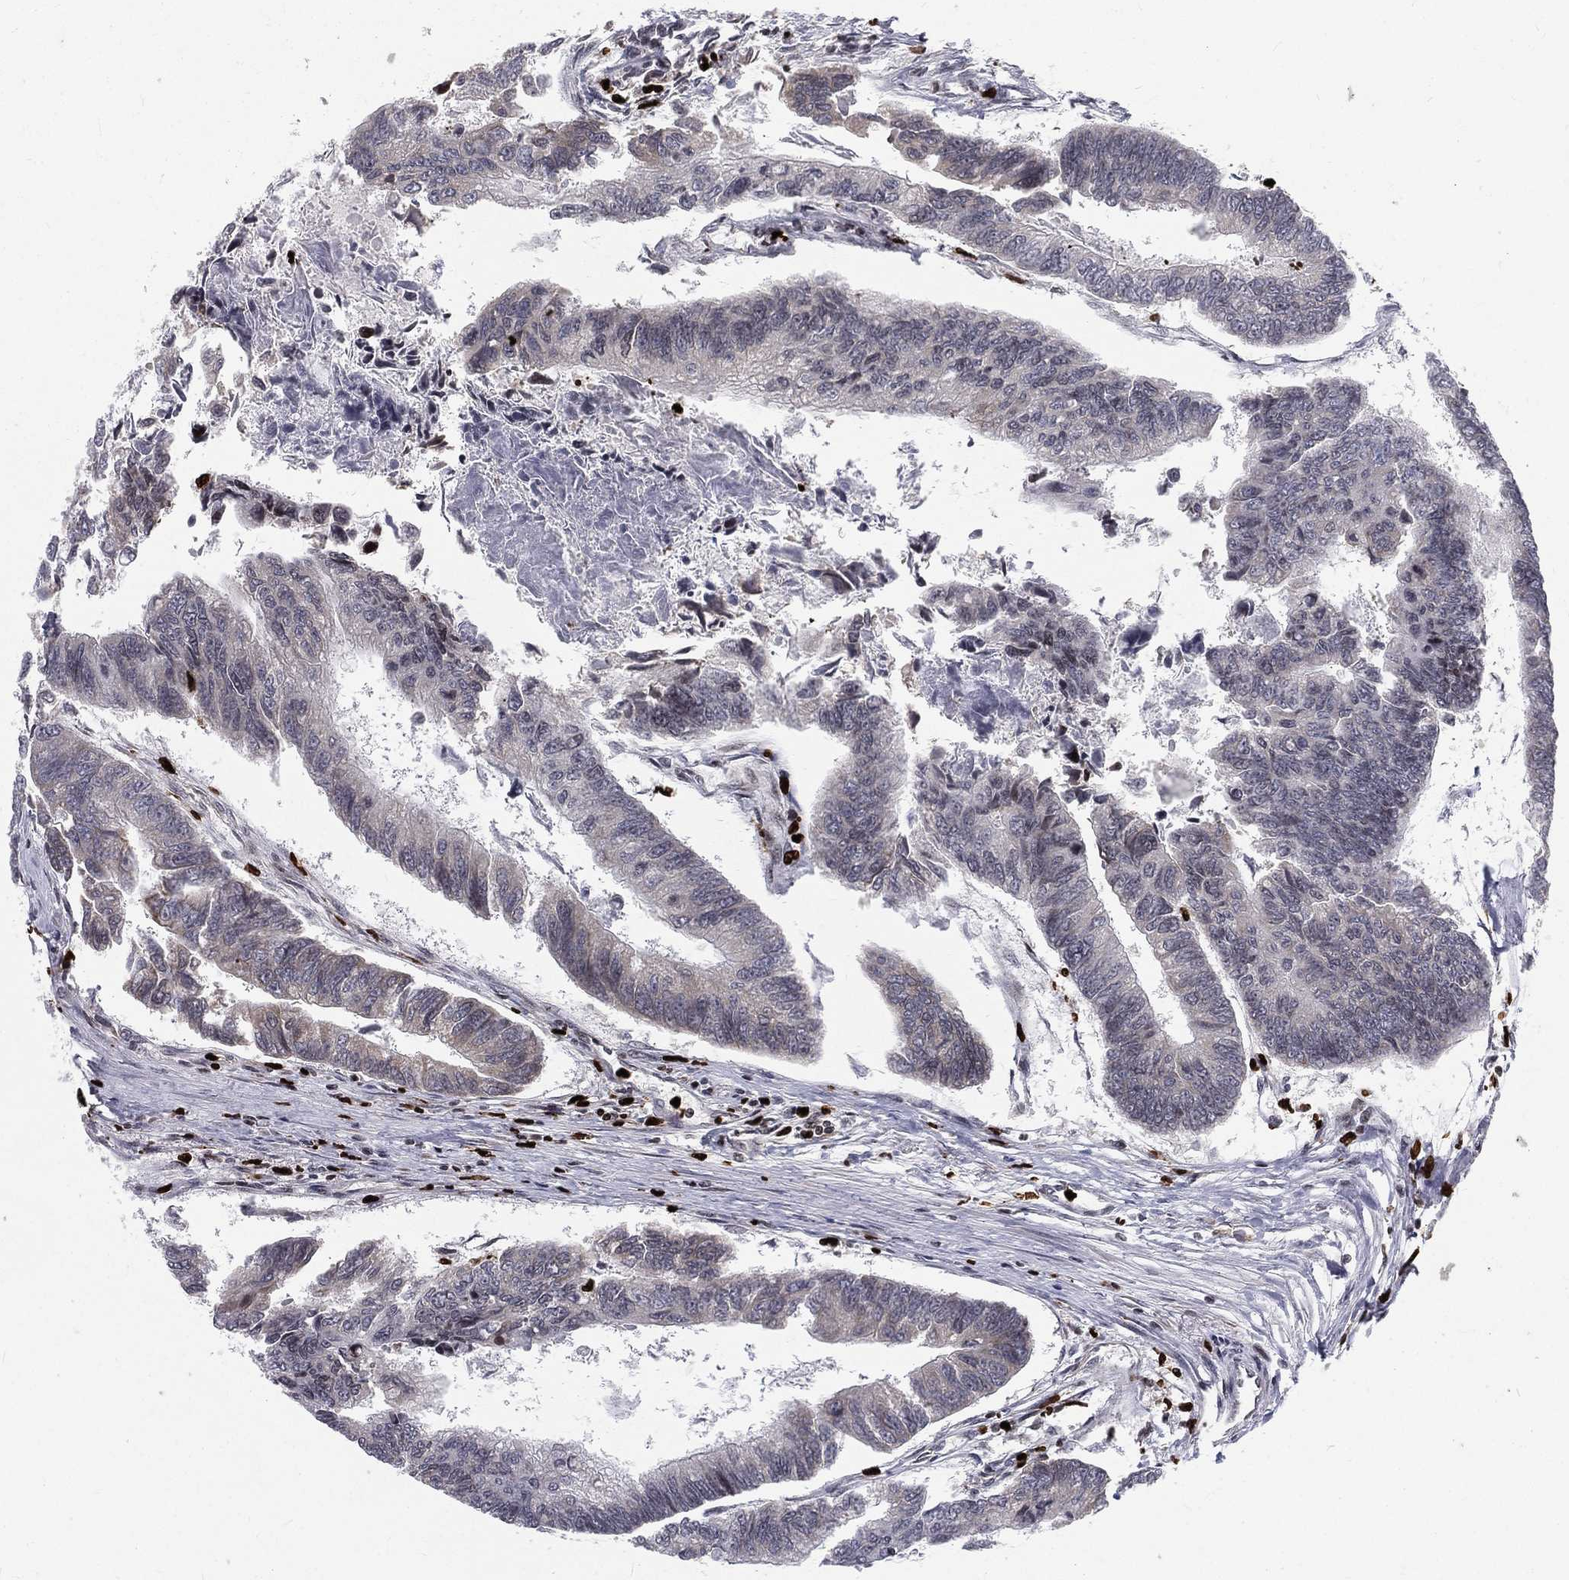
{"staining": {"intensity": "negative", "quantity": "none", "location": "none"}, "tissue": "colorectal cancer", "cell_type": "Tumor cells", "image_type": "cancer", "snomed": [{"axis": "morphology", "description": "Adenocarcinoma, NOS"}, {"axis": "topography", "description": "Colon"}], "caption": "Tumor cells are negative for protein expression in human colorectal adenocarcinoma.", "gene": "MNDA", "patient": {"sex": "female", "age": 65}}